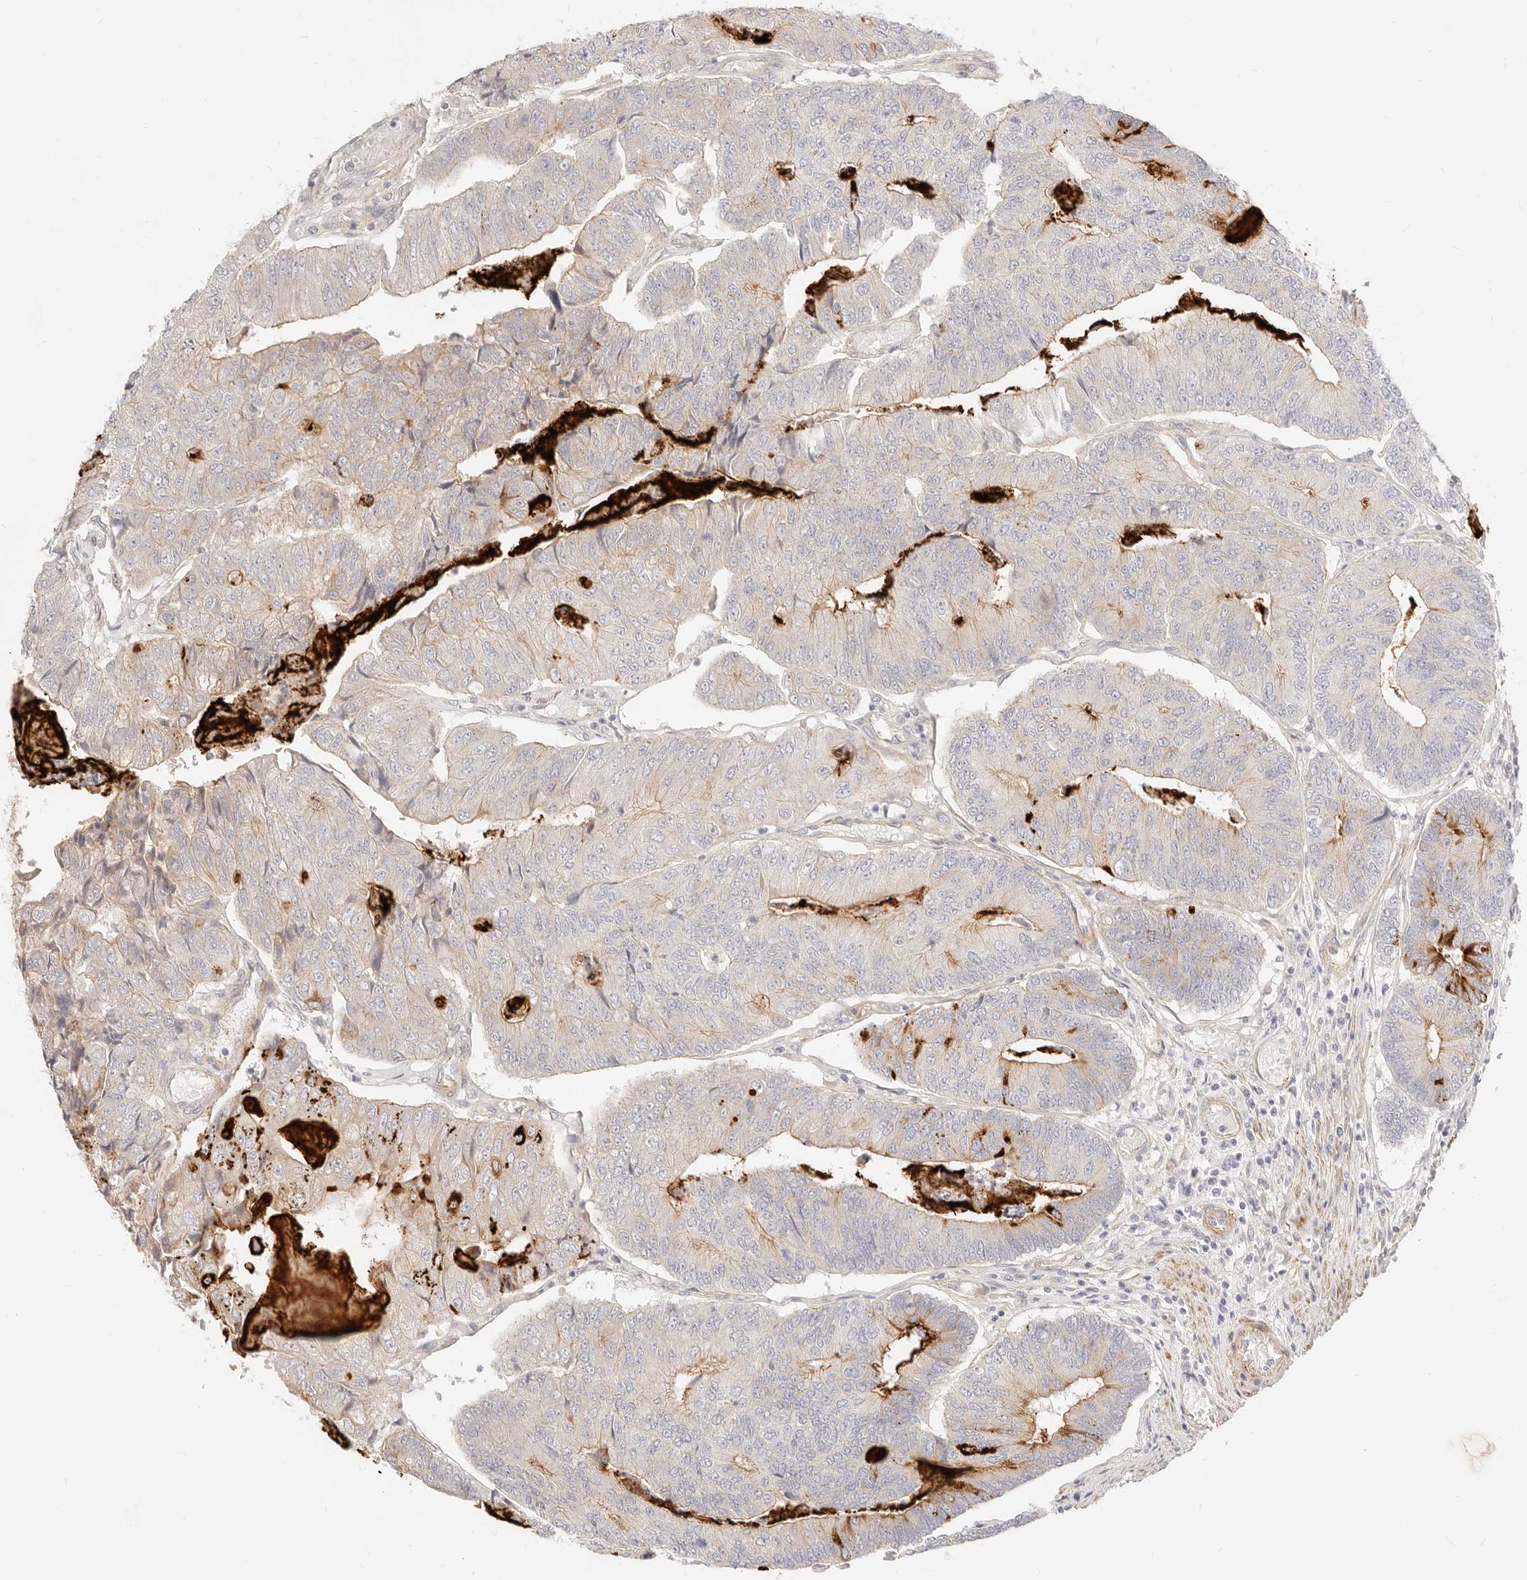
{"staining": {"intensity": "weak", "quantity": "25%-75%", "location": "cytoplasmic/membranous"}, "tissue": "colorectal cancer", "cell_type": "Tumor cells", "image_type": "cancer", "snomed": [{"axis": "morphology", "description": "Adenocarcinoma, NOS"}, {"axis": "topography", "description": "Colon"}], "caption": "Human colorectal adenocarcinoma stained with a brown dye demonstrates weak cytoplasmic/membranous positive staining in approximately 25%-75% of tumor cells.", "gene": "UBXN10", "patient": {"sex": "female", "age": 67}}